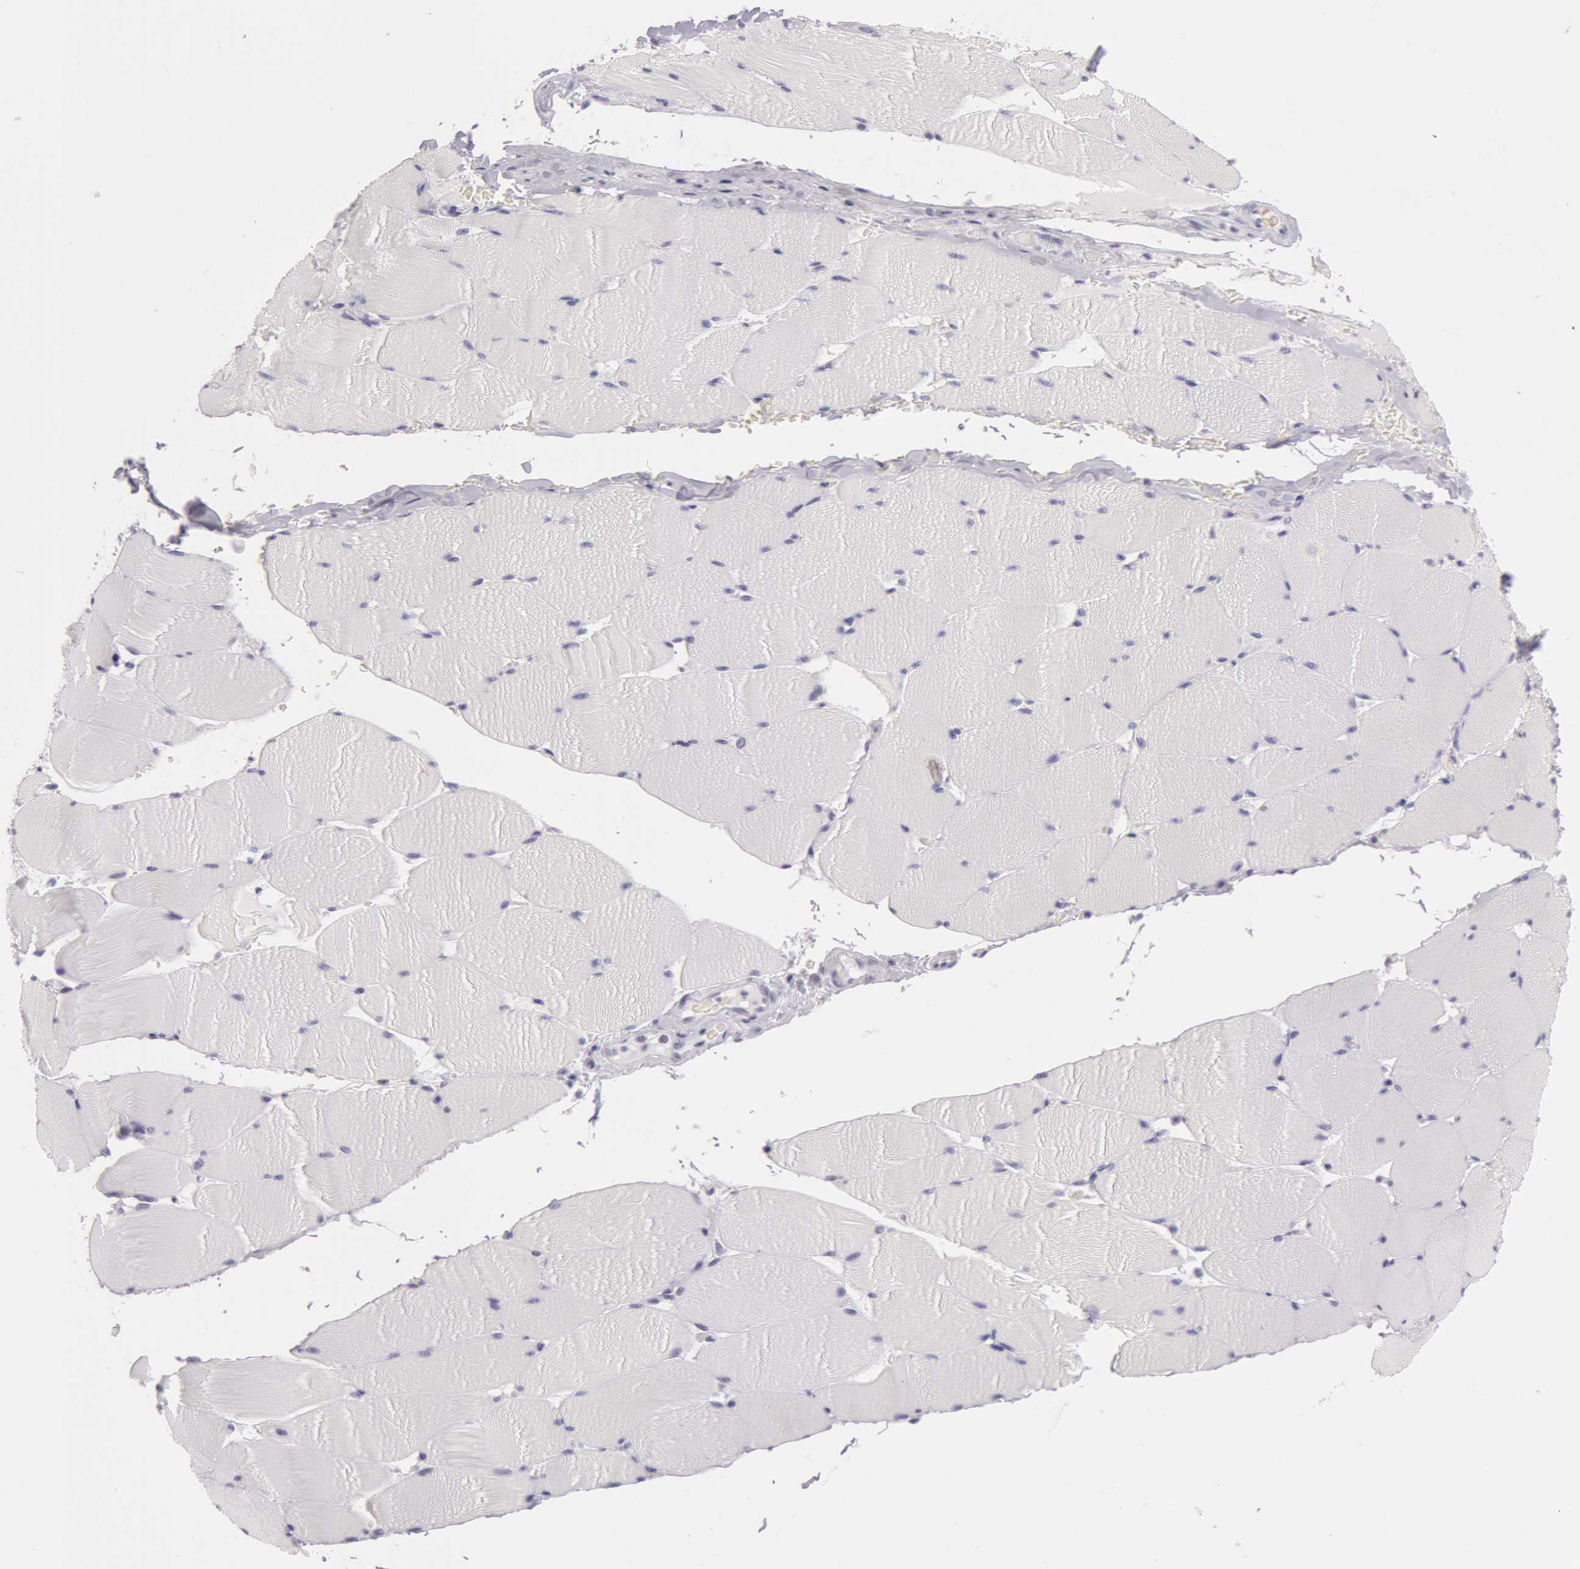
{"staining": {"intensity": "negative", "quantity": "none", "location": "none"}, "tissue": "skeletal muscle", "cell_type": "Myocytes", "image_type": "normal", "snomed": [{"axis": "morphology", "description": "Normal tissue, NOS"}, {"axis": "topography", "description": "Skeletal muscle"}], "caption": "Myocytes show no significant protein expression in benign skeletal muscle.", "gene": "AMACR", "patient": {"sex": "male", "age": 62}}